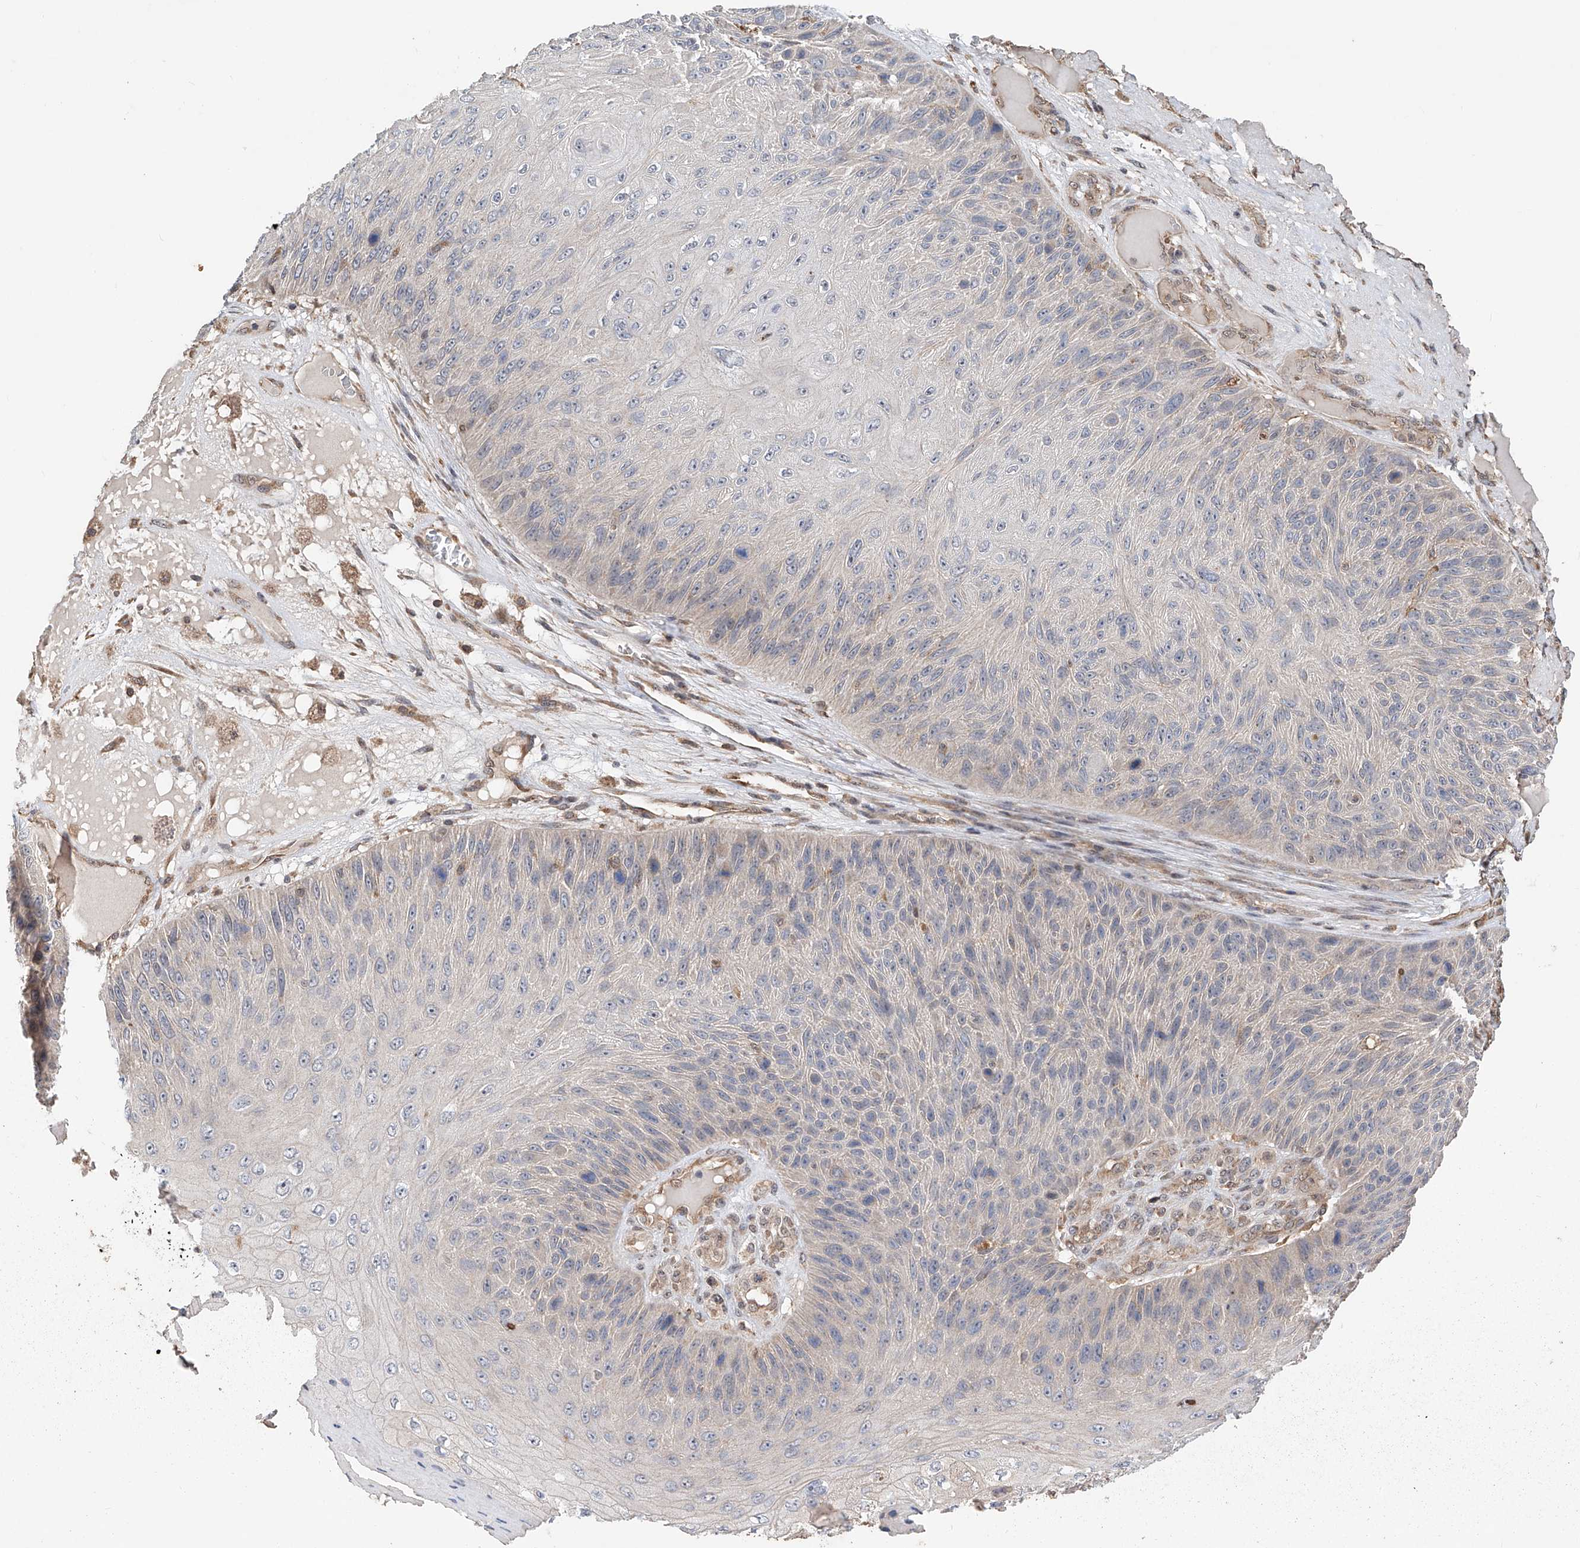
{"staining": {"intensity": "negative", "quantity": "none", "location": "none"}, "tissue": "skin cancer", "cell_type": "Tumor cells", "image_type": "cancer", "snomed": [{"axis": "morphology", "description": "Squamous cell carcinoma, NOS"}, {"axis": "topography", "description": "Skin"}], "caption": "High power microscopy image of an IHC histopathology image of squamous cell carcinoma (skin), revealing no significant staining in tumor cells.", "gene": "RILPL2", "patient": {"sex": "female", "age": 88}}